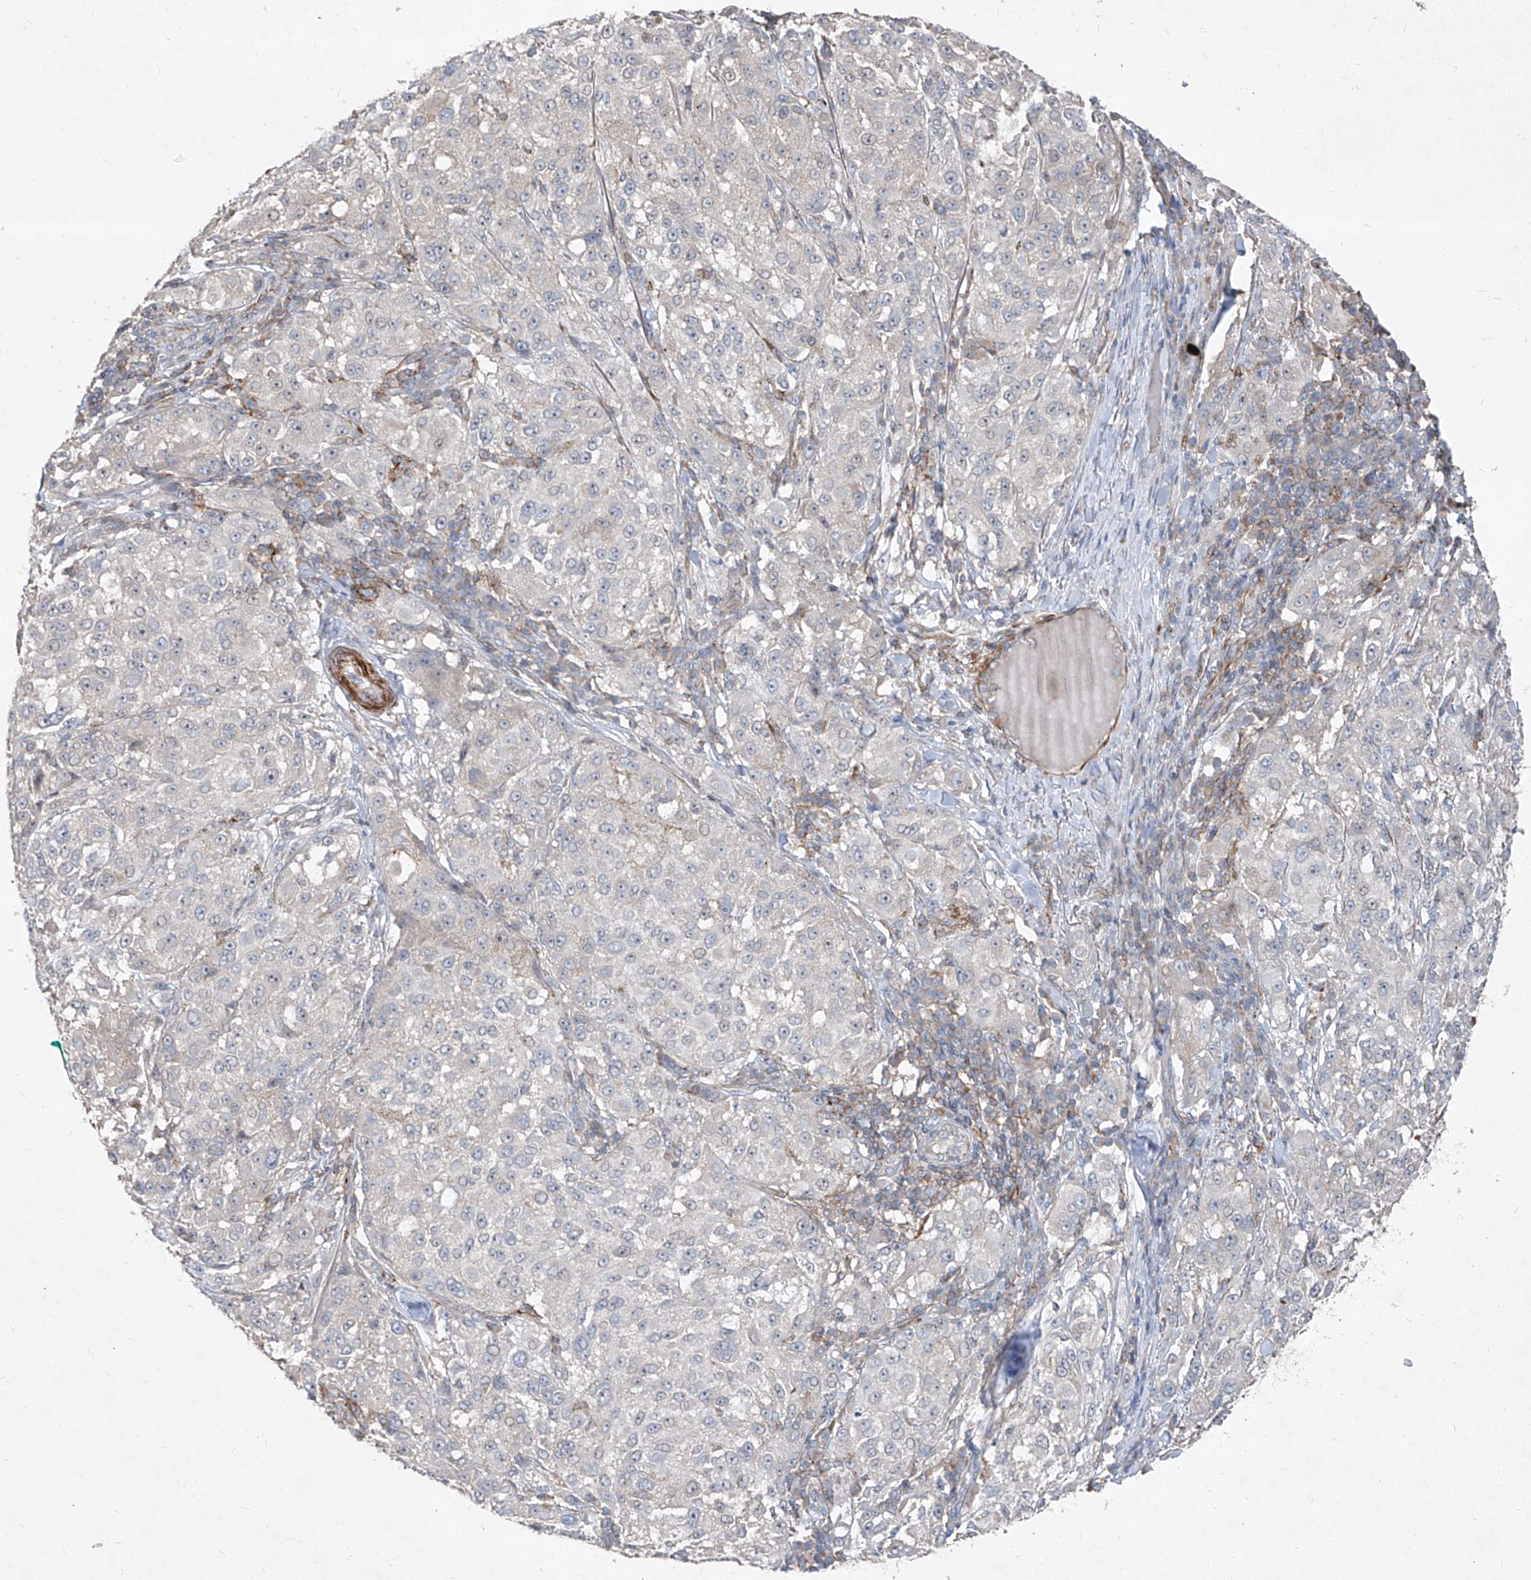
{"staining": {"intensity": "negative", "quantity": "none", "location": "none"}, "tissue": "melanoma", "cell_type": "Tumor cells", "image_type": "cancer", "snomed": [{"axis": "morphology", "description": "Necrosis, NOS"}, {"axis": "morphology", "description": "Malignant melanoma, NOS"}, {"axis": "topography", "description": "Skin"}], "caption": "Image shows no protein expression in tumor cells of malignant melanoma tissue.", "gene": "UFD1", "patient": {"sex": "female", "age": 87}}